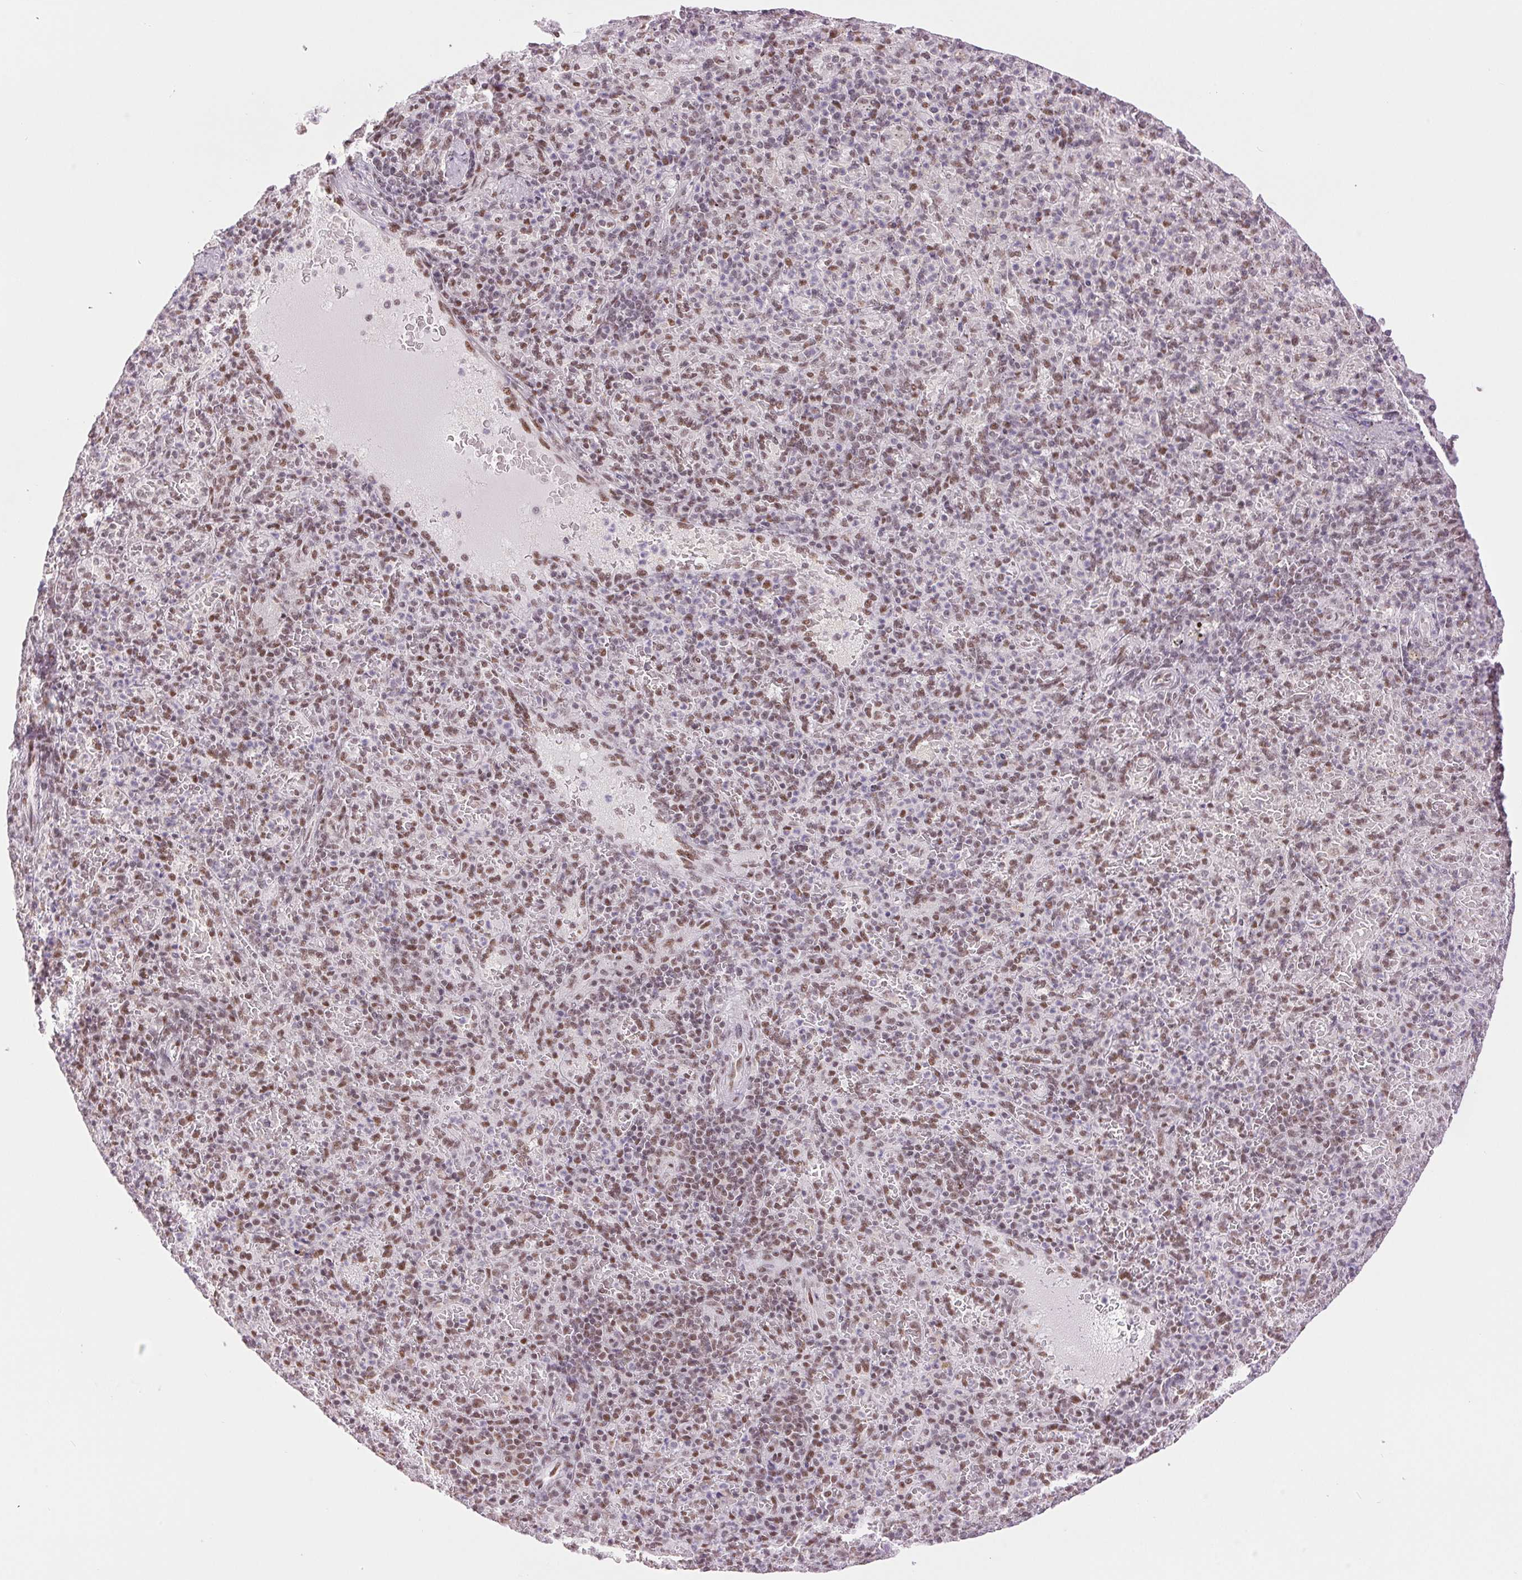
{"staining": {"intensity": "moderate", "quantity": ">75%", "location": "nuclear"}, "tissue": "spleen", "cell_type": "Cells in red pulp", "image_type": "normal", "snomed": [{"axis": "morphology", "description": "Normal tissue, NOS"}, {"axis": "topography", "description": "Spleen"}], "caption": "Protein analysis of benign spleen displays moderate nuclear positivity in about >75% of cells in red pulp. (Stains: DAB (3,3'-diaminobenzidine) in brown, nuclei in blue, Microscopy: brightfield microscopy at high magnification).", "gene": "ZFR2", "patient": {"sex": "female", "age": 74}}